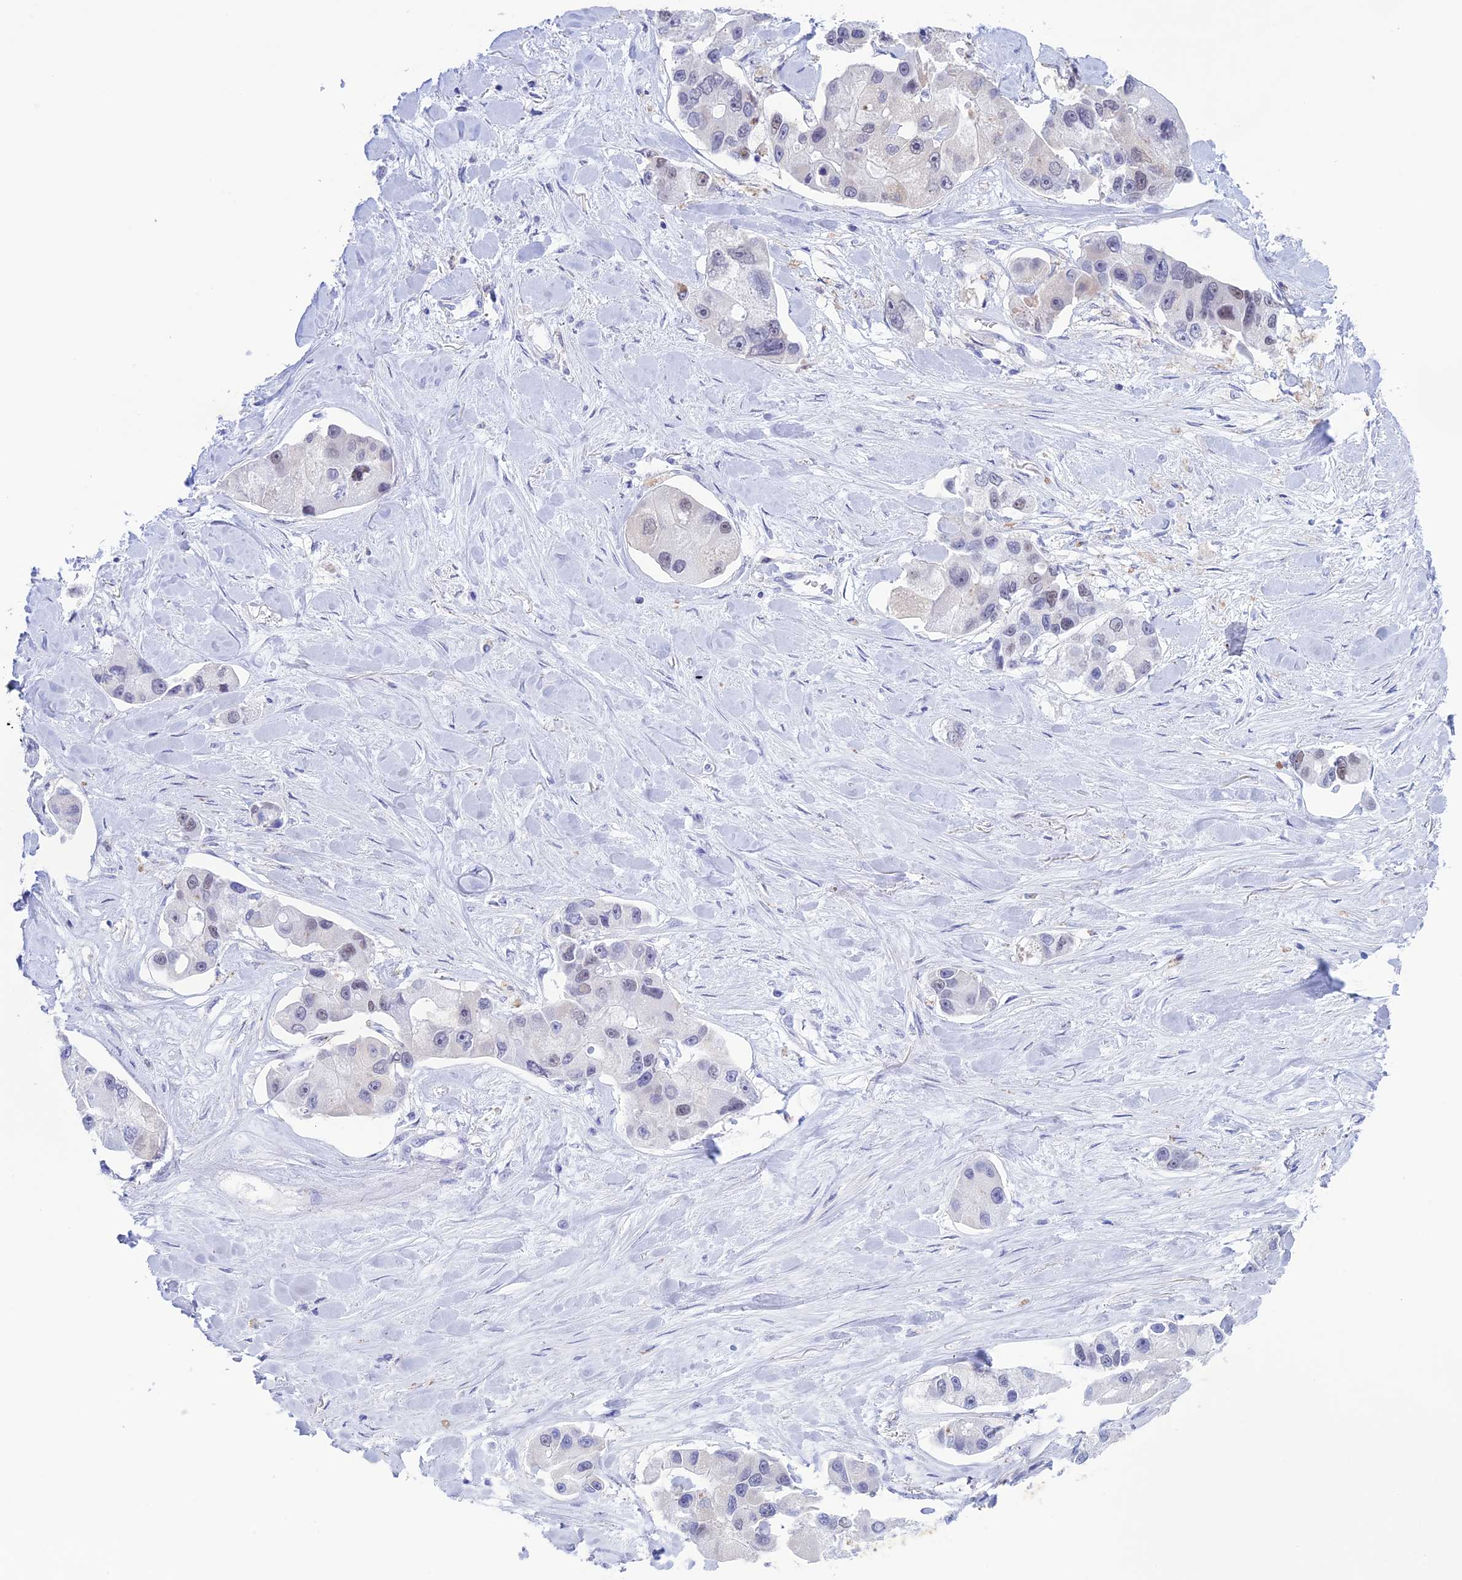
{"staining": {"intensity": "negative", "quantity": "none", "location": "none"}, "tissue": "lung cancer", "cell_type": "Tumor cells", "image_type": "cancer", "snomed": [{"axis": "morphology", "description": "Adenocarcinoma, NOS"}, {"axis": "topography", "description": "Lung"}], "caption": "Immunohistochemical staining of lung adenocarcinoma shows no significant staining in tumor cells.", "gene": "LHFPL2", "patient": {"sex": "female", "age": 54}}